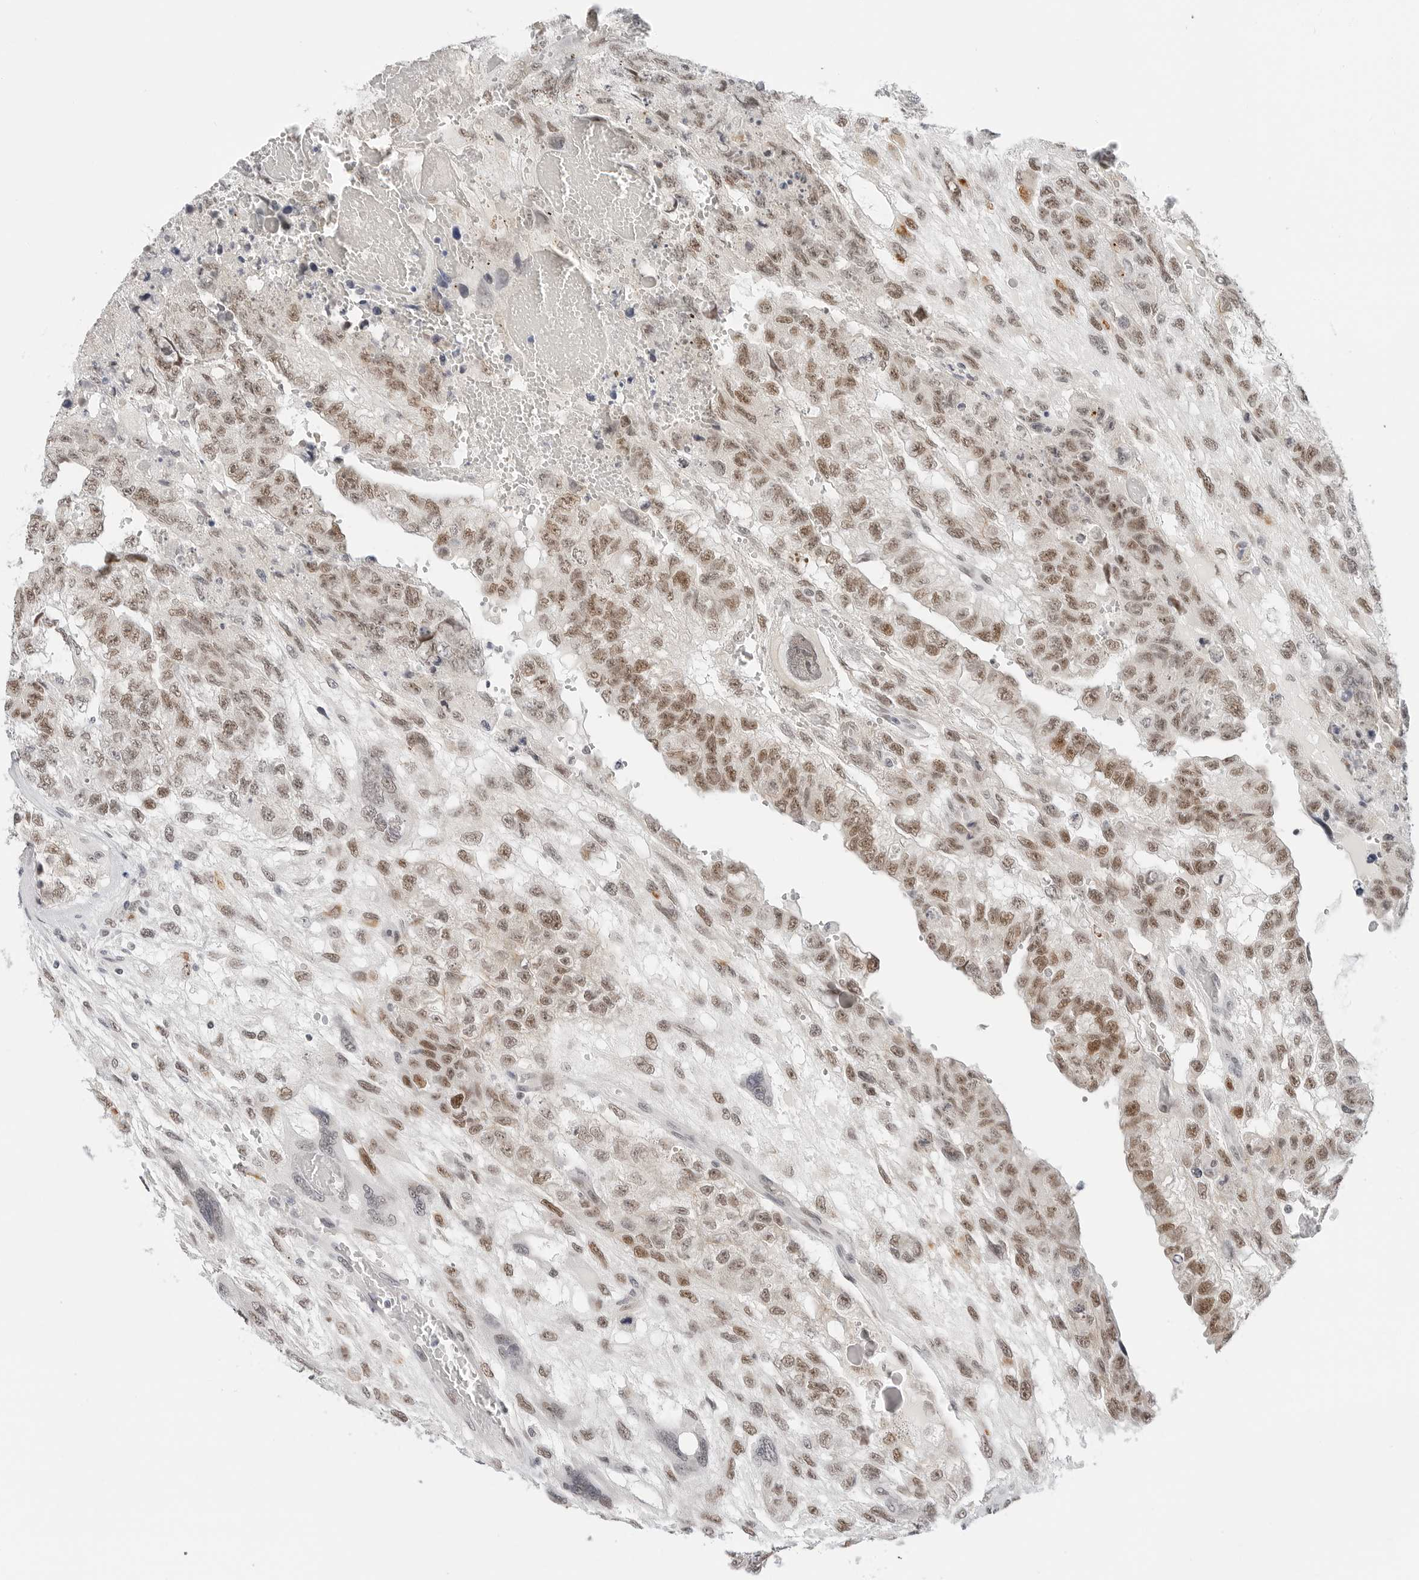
{"staining": {"intensity": "moderate", "quantity": ">75%", "location": "nuclear"}, "tissue": "testis cancer", "cell_type": "Tumor cells", "image_type": "cancer", "snomed": [{"axis": "morphology", "description": "Carcinoma, Embryonal, NOS"}, {"axis": "topography", "description": "Testis"}], "caption": "Immunohistochemistry (DAB (3,3'-diaminobenzidine)) staining of testis embryonal carcinoma reveals moderate nuclear protein staining in about >75% of tumor cells.", "gene": "TSEN2", "patient": {"sex": "male", "age": 36}}